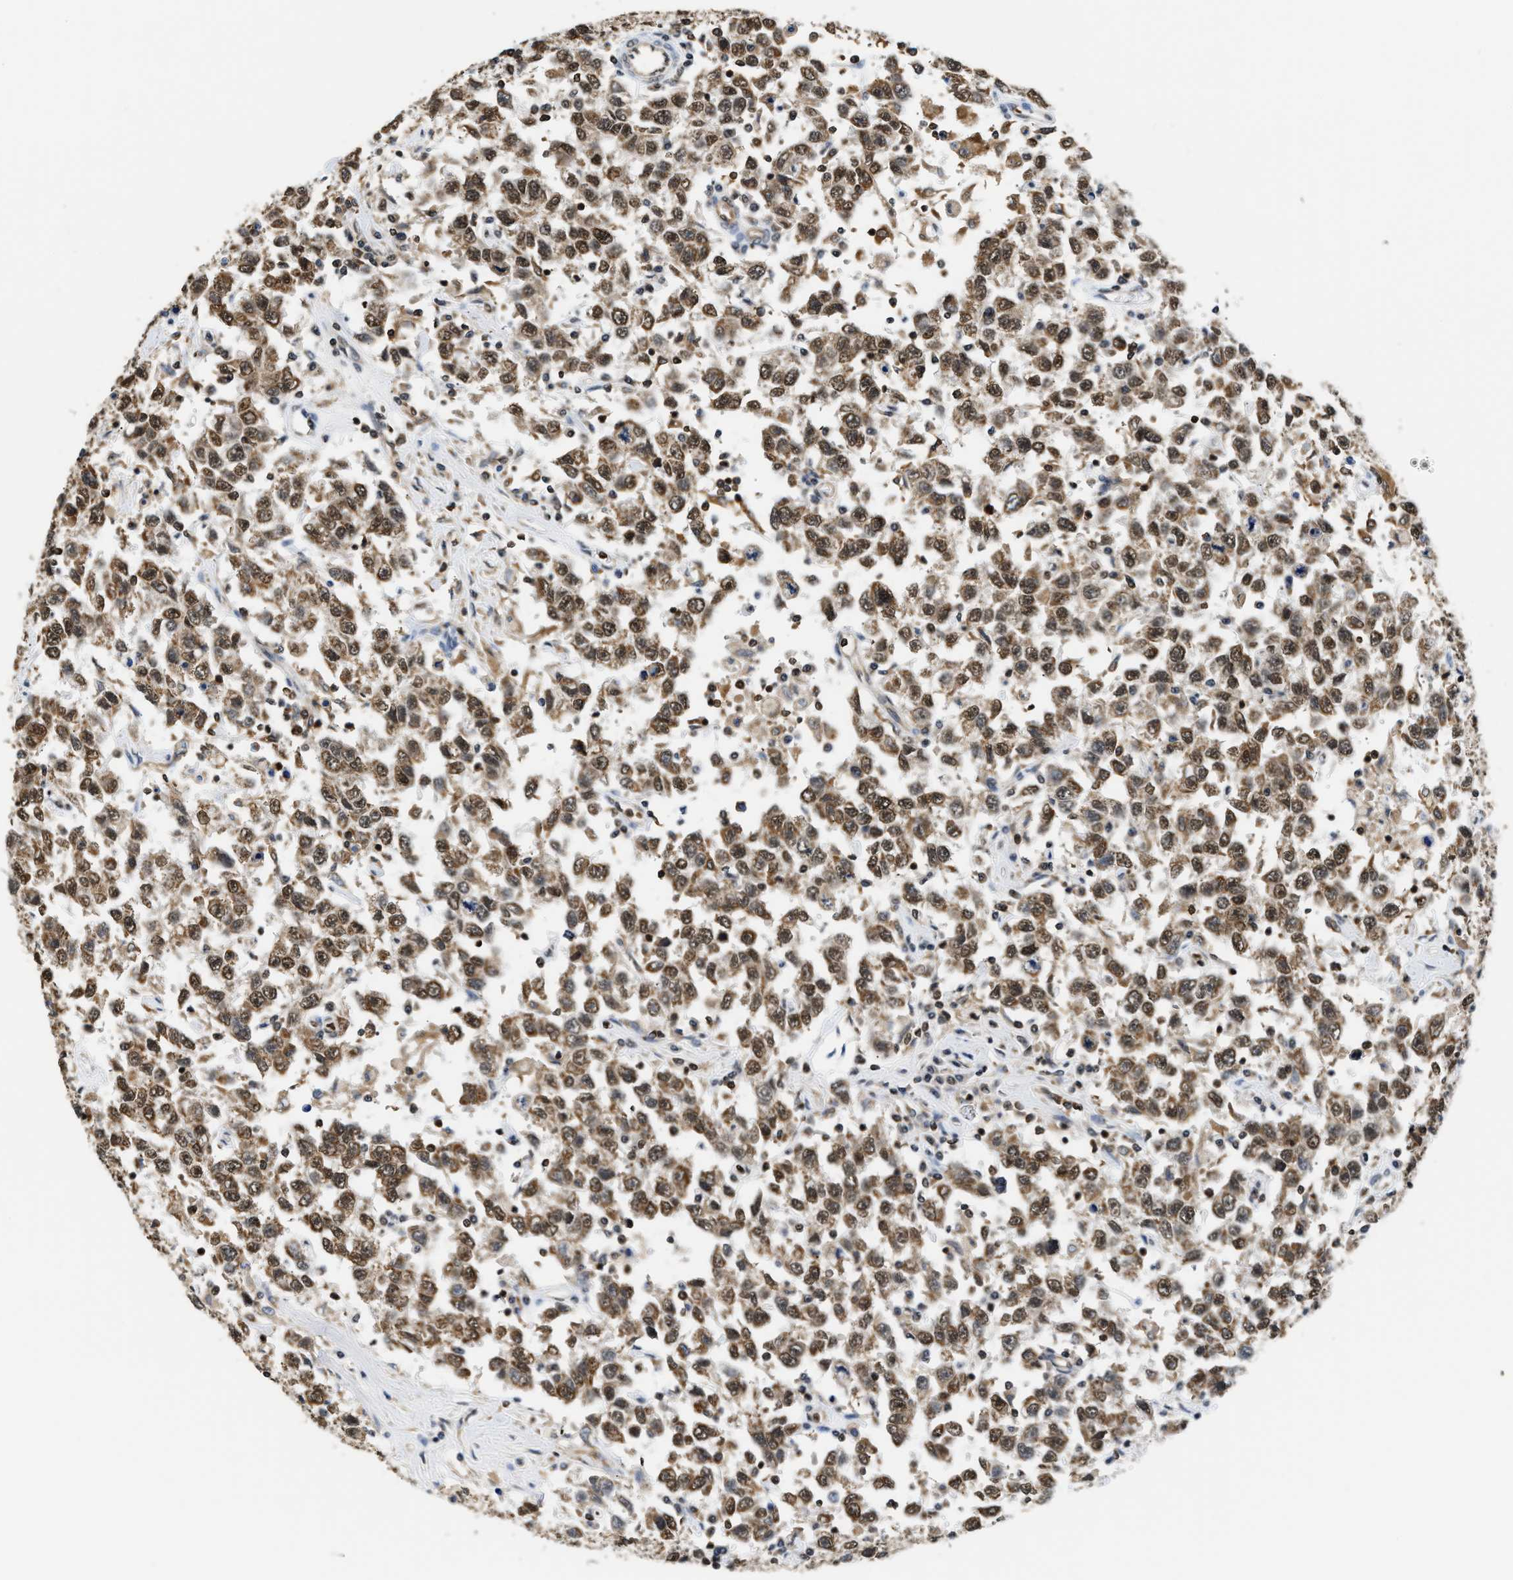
{"staining": {"intensity": "moderate", "quantity": ">75%", "location": "cytoplasmic/membranous,nuclear"}, "tissue": "testis cancer", "cell_type": "Tumor cells", "image_type": "cancer", "snomed": [{"axis": "morphology", "description": "Seminoma, NOS"}, {"axis": "topography", "description": "Testis"}], "caption": "Tumor cells display moderate cytoplasmic/membranous and nuclear staining in about >75% of cells in testis seminoma.", "gene": "STK10", "patient": {"sex": "male", "age": 41}}